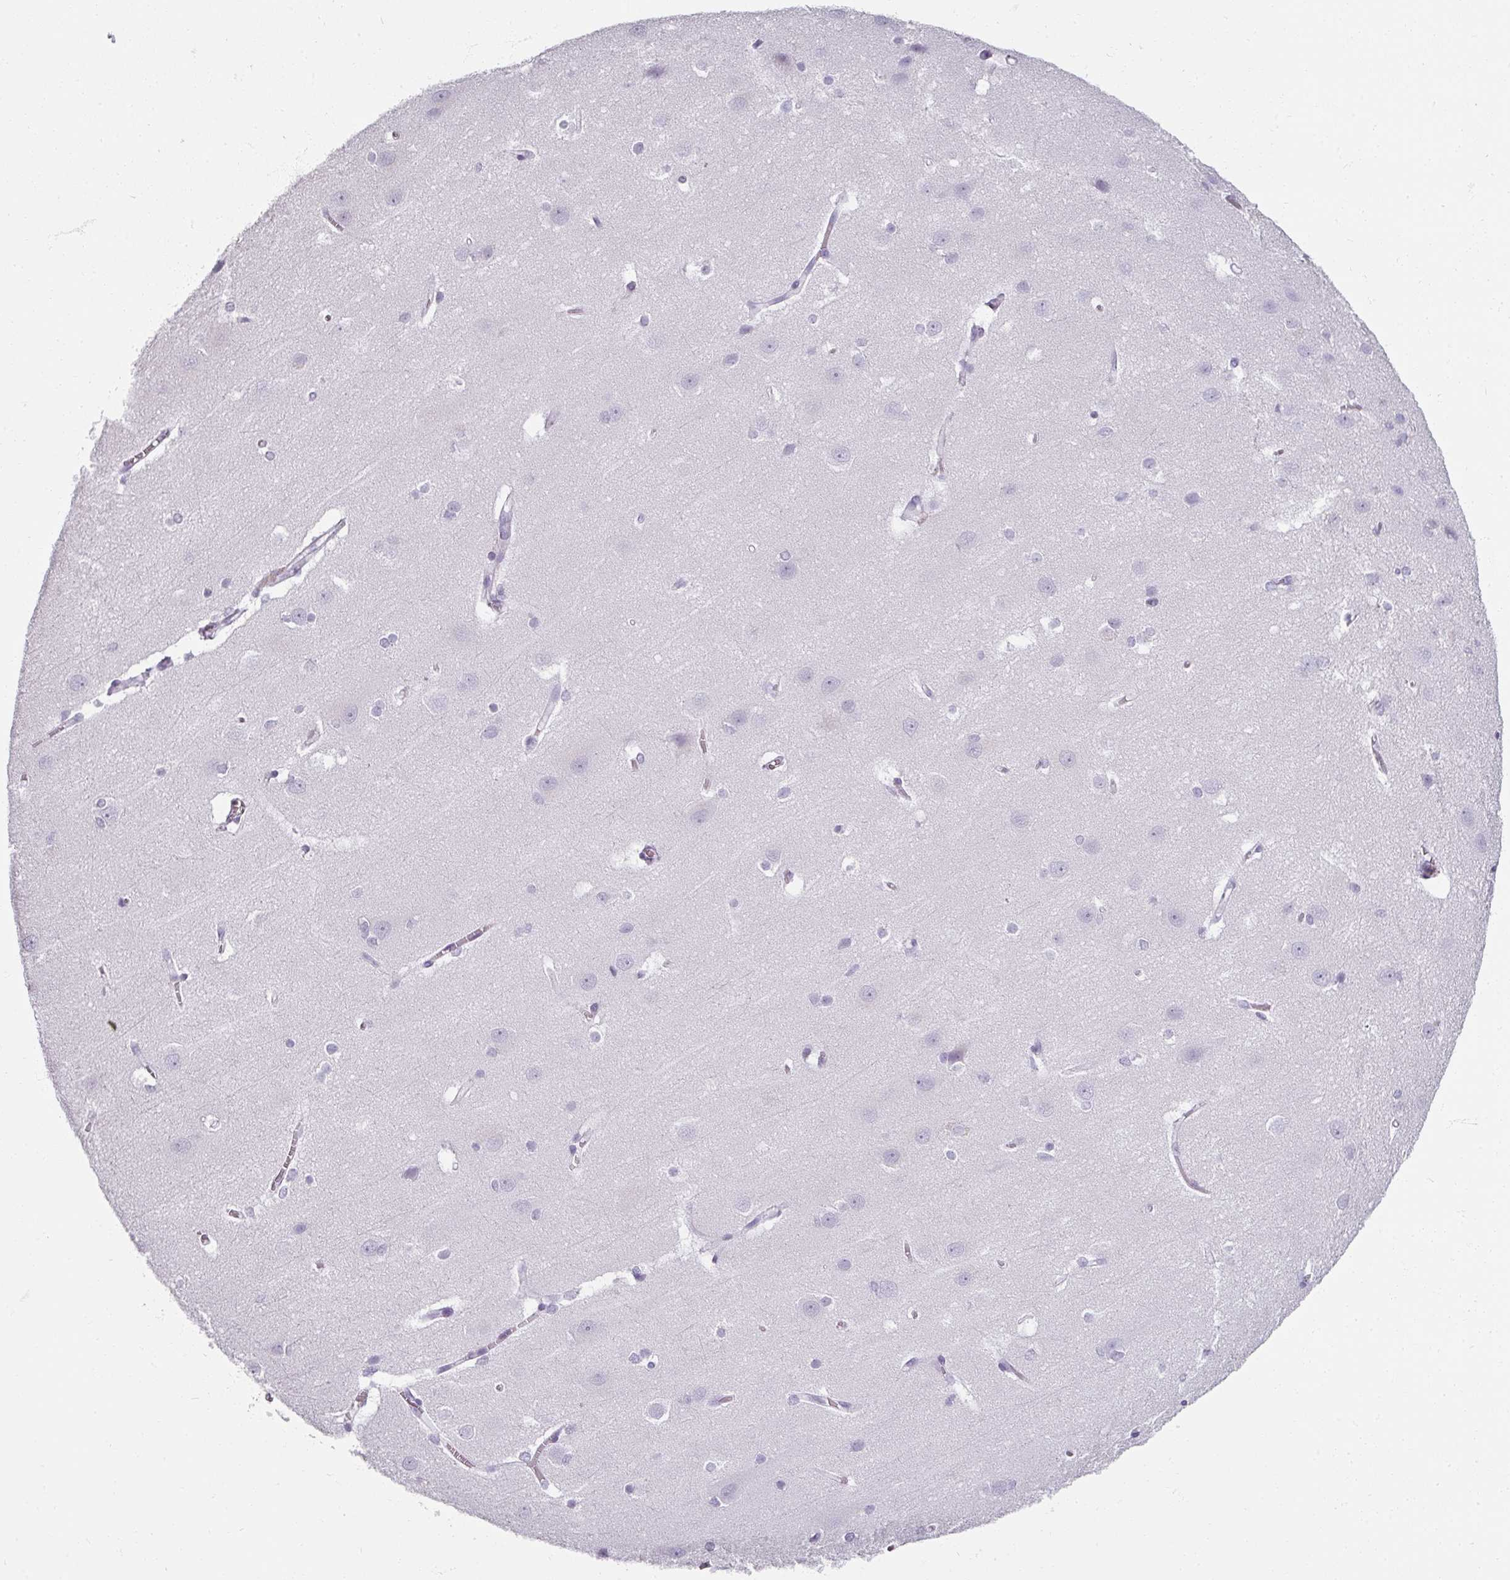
{"staining": {"intensity": "negative", "quantity": "none", "location": "none"}, "tissue": "cerebral cortex", "cell_type": "Endothelial cells", "image_type": "normal", "snomed": [{"axis": "morphology", "description": "Normal tissue, NOS"}, {"axis": "topography", "description": "Cerebral cortex"}], "caption": "Endothelial cells show no significant positivity in normal cerebral cortex.", "gene": "REG3A", "patient": {"sex": "male", "age": 37}}